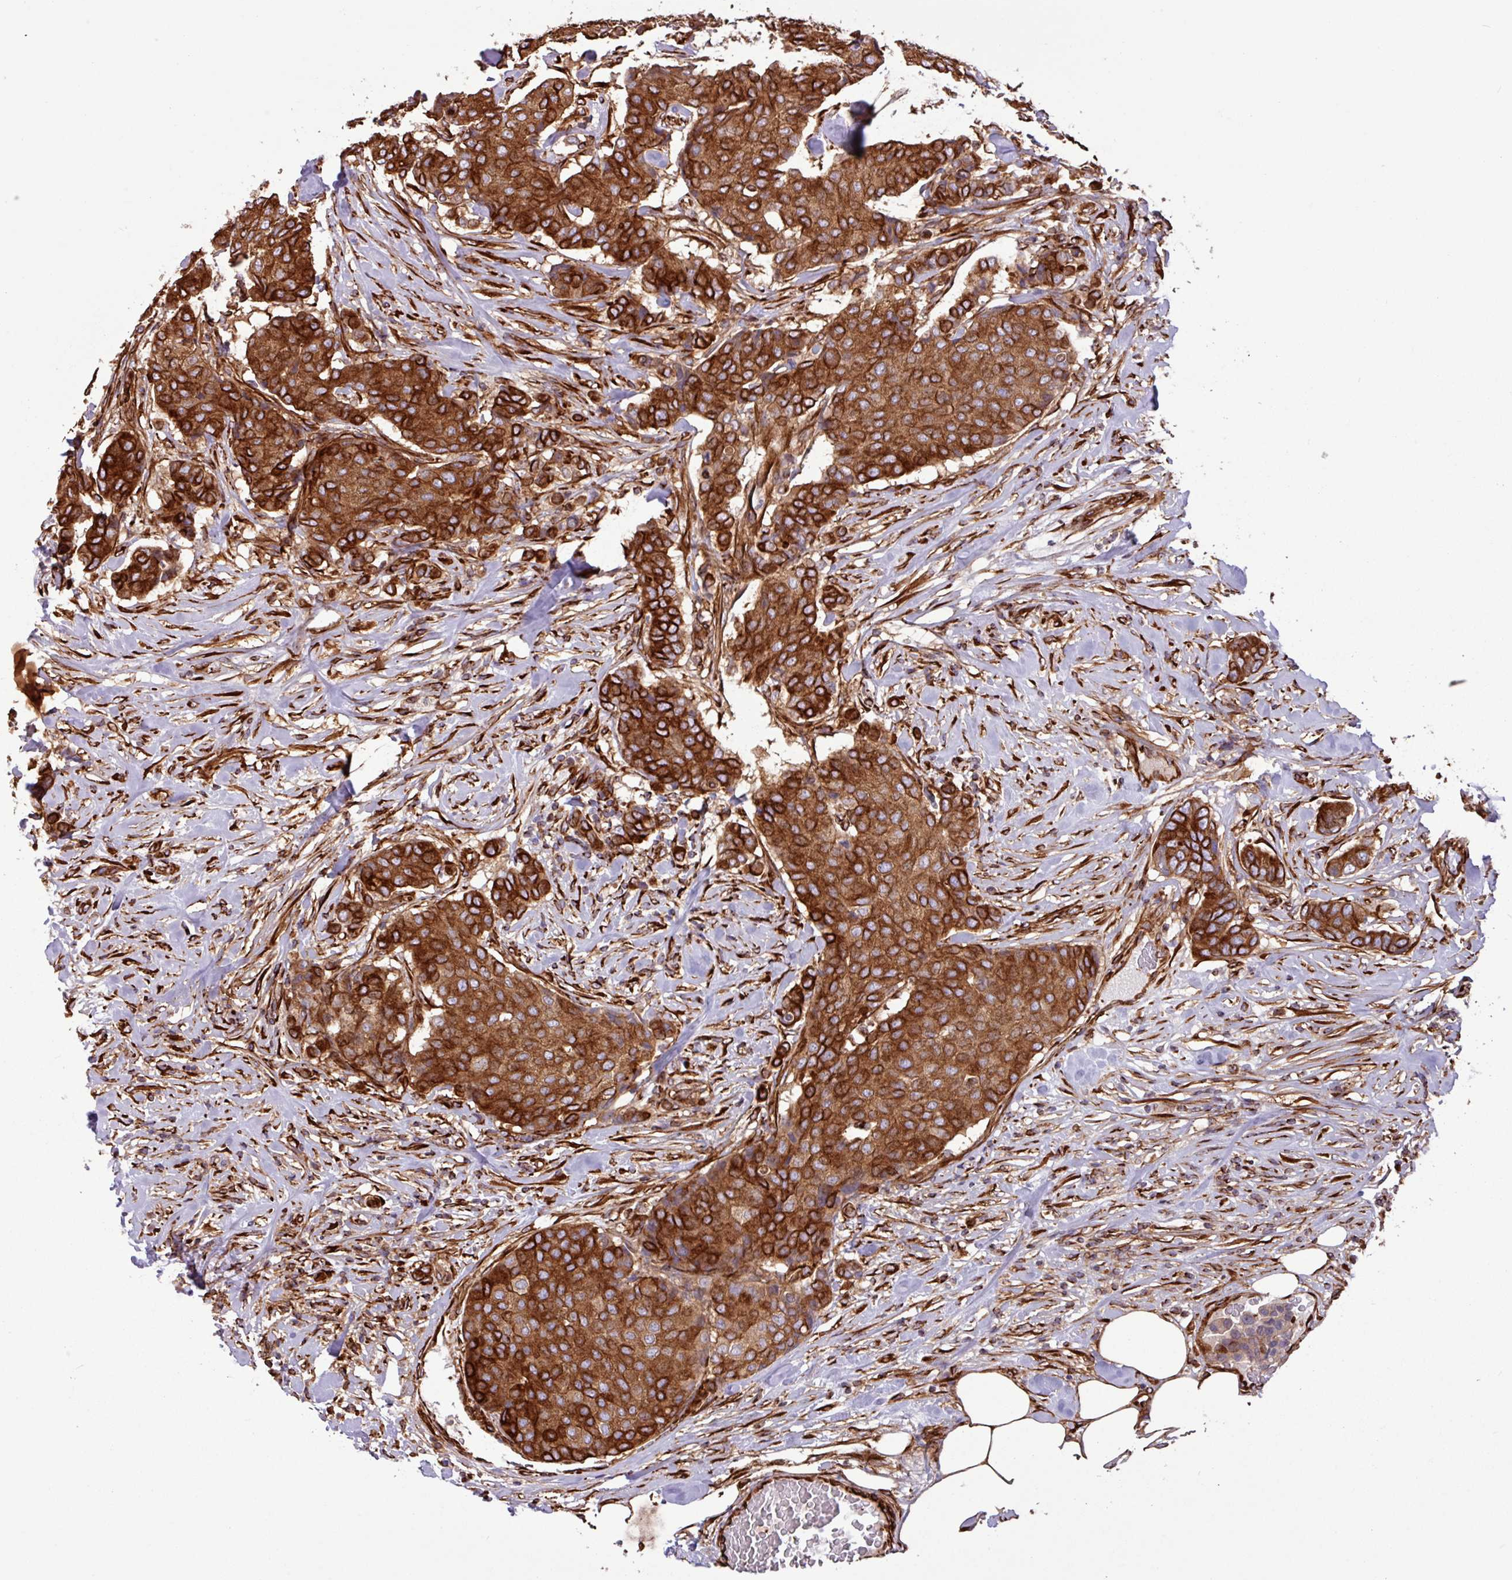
{"staining": {"intensity": "strong", "quantity": ">75%", "location": "cytoplasmic/membranous"}, "tissue": "breast cancer", "cell_type": "Tumor cells", "image_type": "cancer", "snomed": [{"axis": "morphology", "description": "Duct carcinoma"}, {"axis": "topography", "description": "Breast"}], "caption": "Immunohistochemistry (IHC) (DAB) staining of human breast cancer (infiltrating ductal carcinoma) exhibits strong cytoplasmic/membranous protein expression in approximately >75% of tumor cells.", "gene": "ZNF300", "patient": {"sex": "female", "age": 75}}